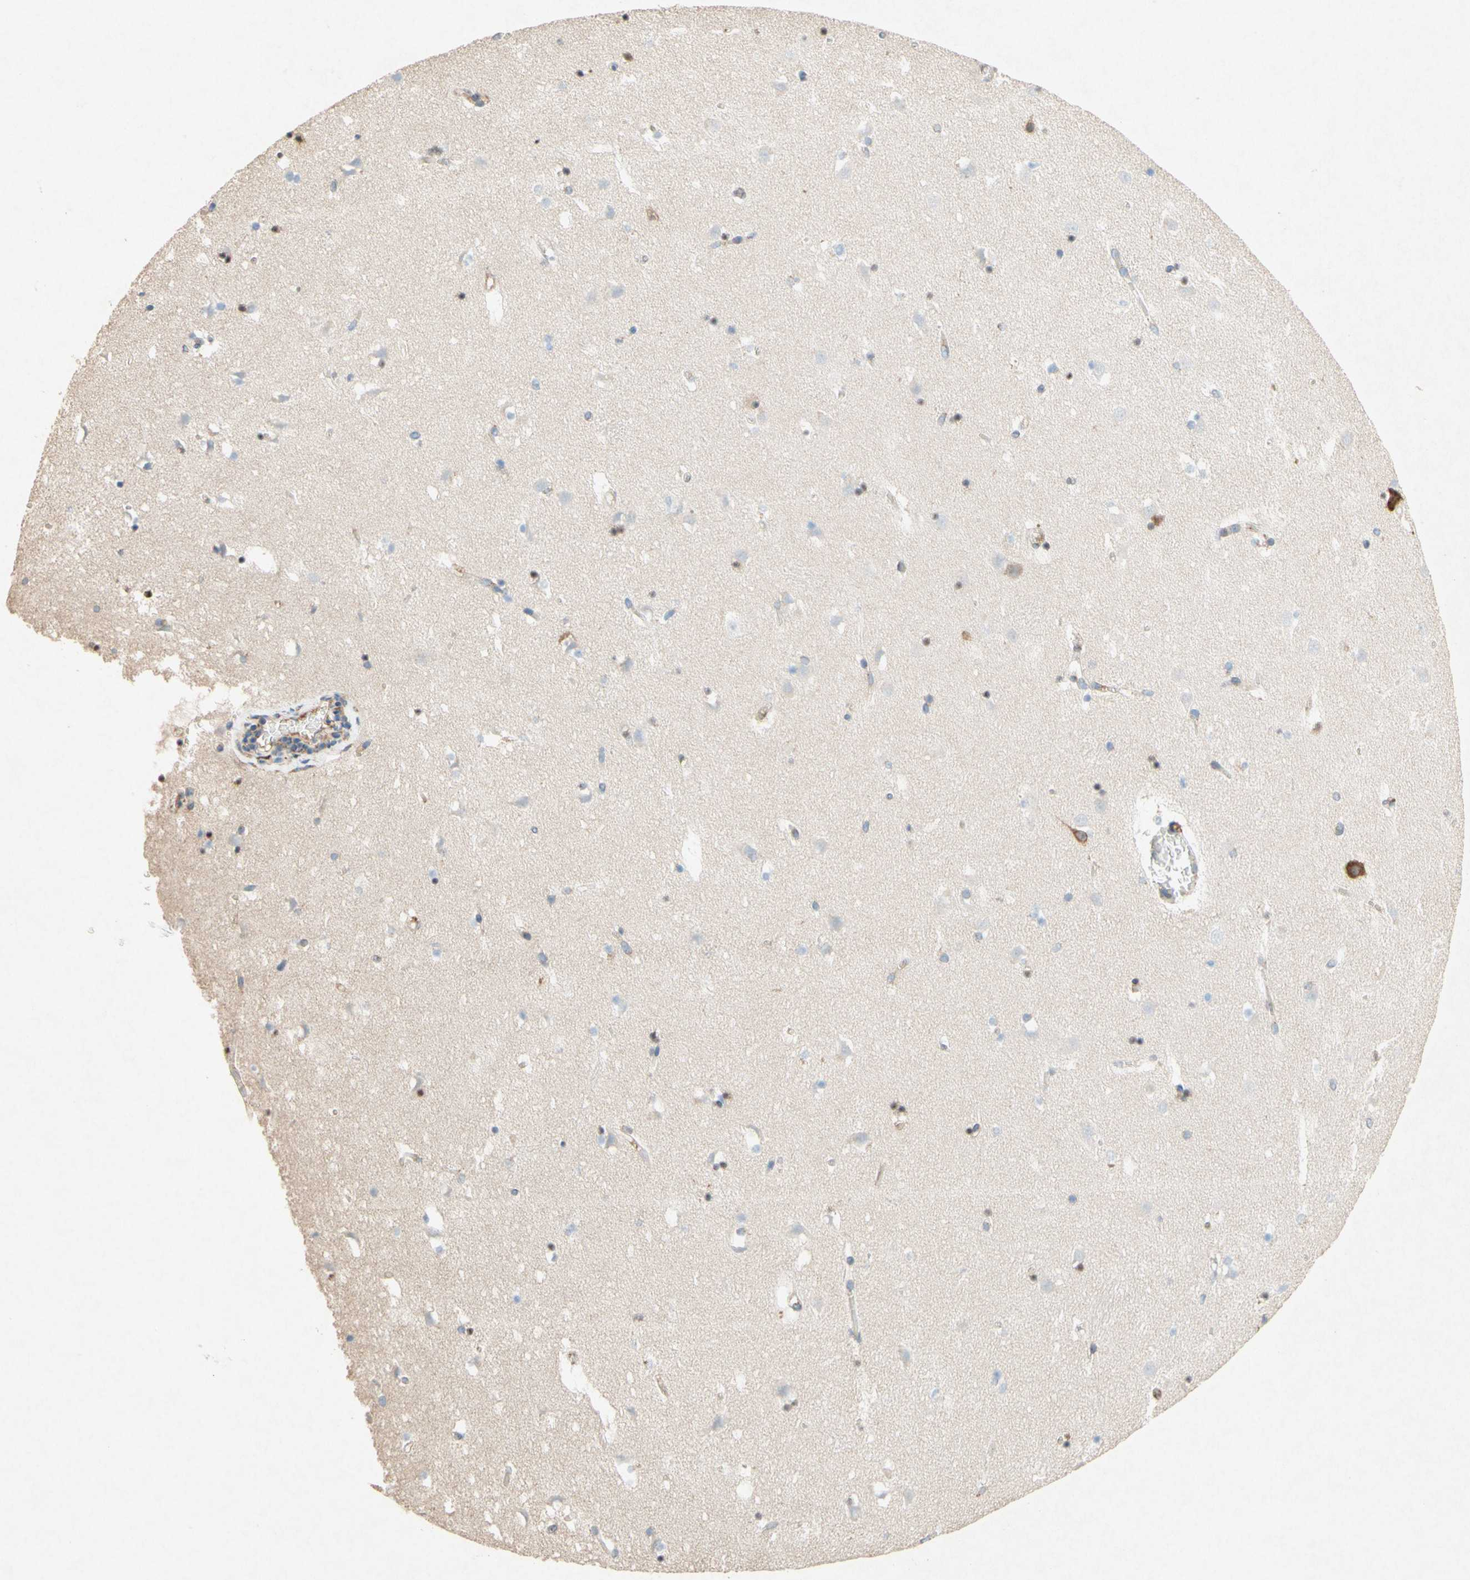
{"staining": {"intensity": "moderate", "quantity": "<25%", "location": "cytoplasmic/membranous"}, "tissue": "caudate", "cell_type": "Glial cells", "image_type": "normal", "snomed": [{"axis": "morphology", "description": "Normal tissue, NOS"}, {"axis": "topography", "description": "Lateral ventricle wall"}], "caption": "Immunohistochemical staining of benign human caudate reveals low levels of moderate cytoplasmic/membranous staining in approximately <25% of glial cells.", "gene": "PABPC1", "patient": {"sex": "male", "age": 45}}